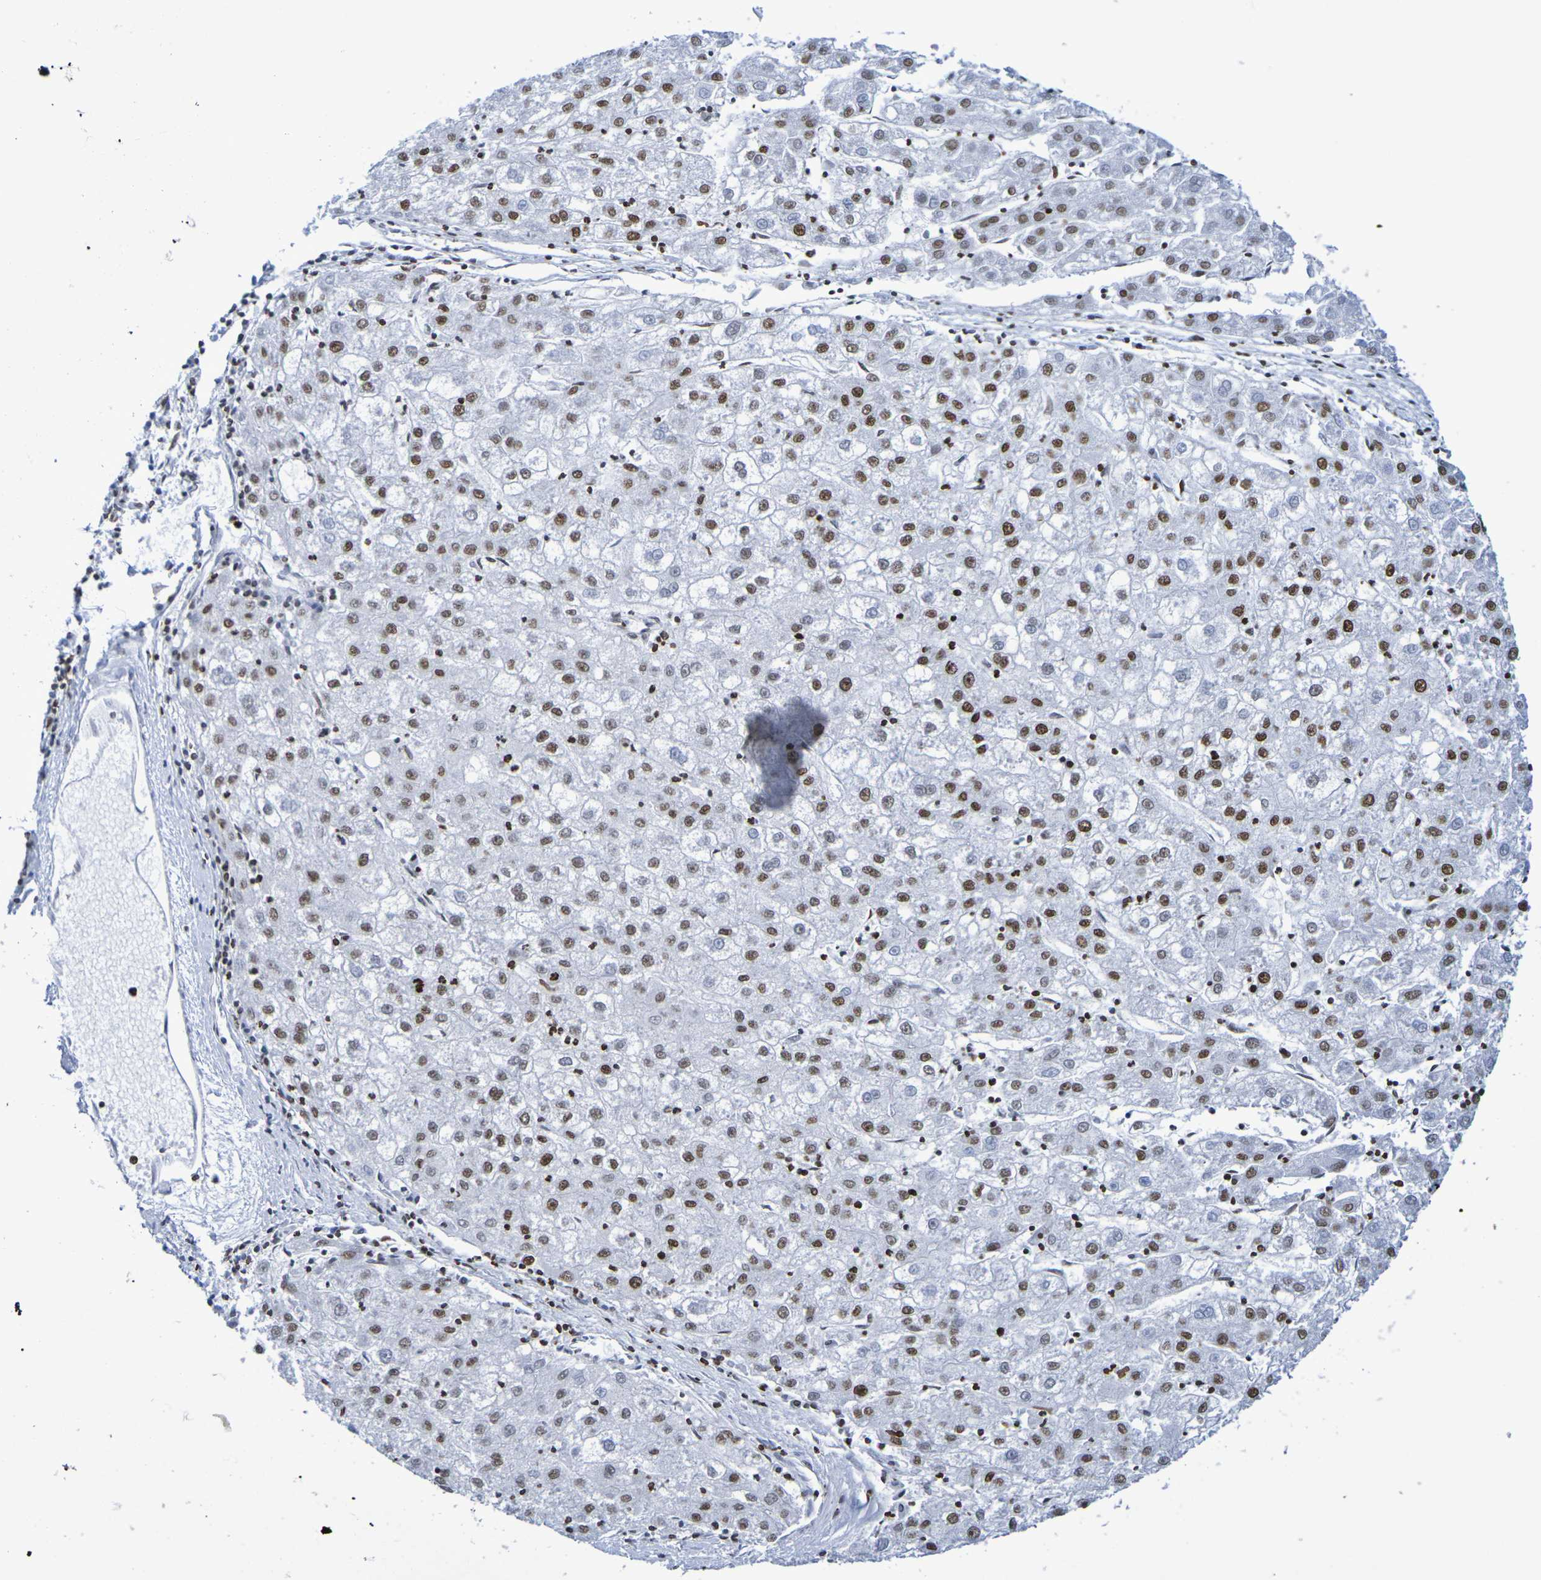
{"staining": {"intensity": "moderate", "quantity": ">75%", "location": "nuclear"}, "tissue": "liver cancer", "cell_type": "Tumor cells", "image_type": "cancer", "snomed": [{"axis": "morphology", "description": "Carcinoma, Hepatocellular, NOS"}, {"axis": "topography", "description": "Liver"}], "caption": "This is an image of IHC staining of liver cancer, which shows moderate staining in the nuclear of tumor cells.", "gene": "H1-5", "patient": {"sex": "male", "age": 72}}